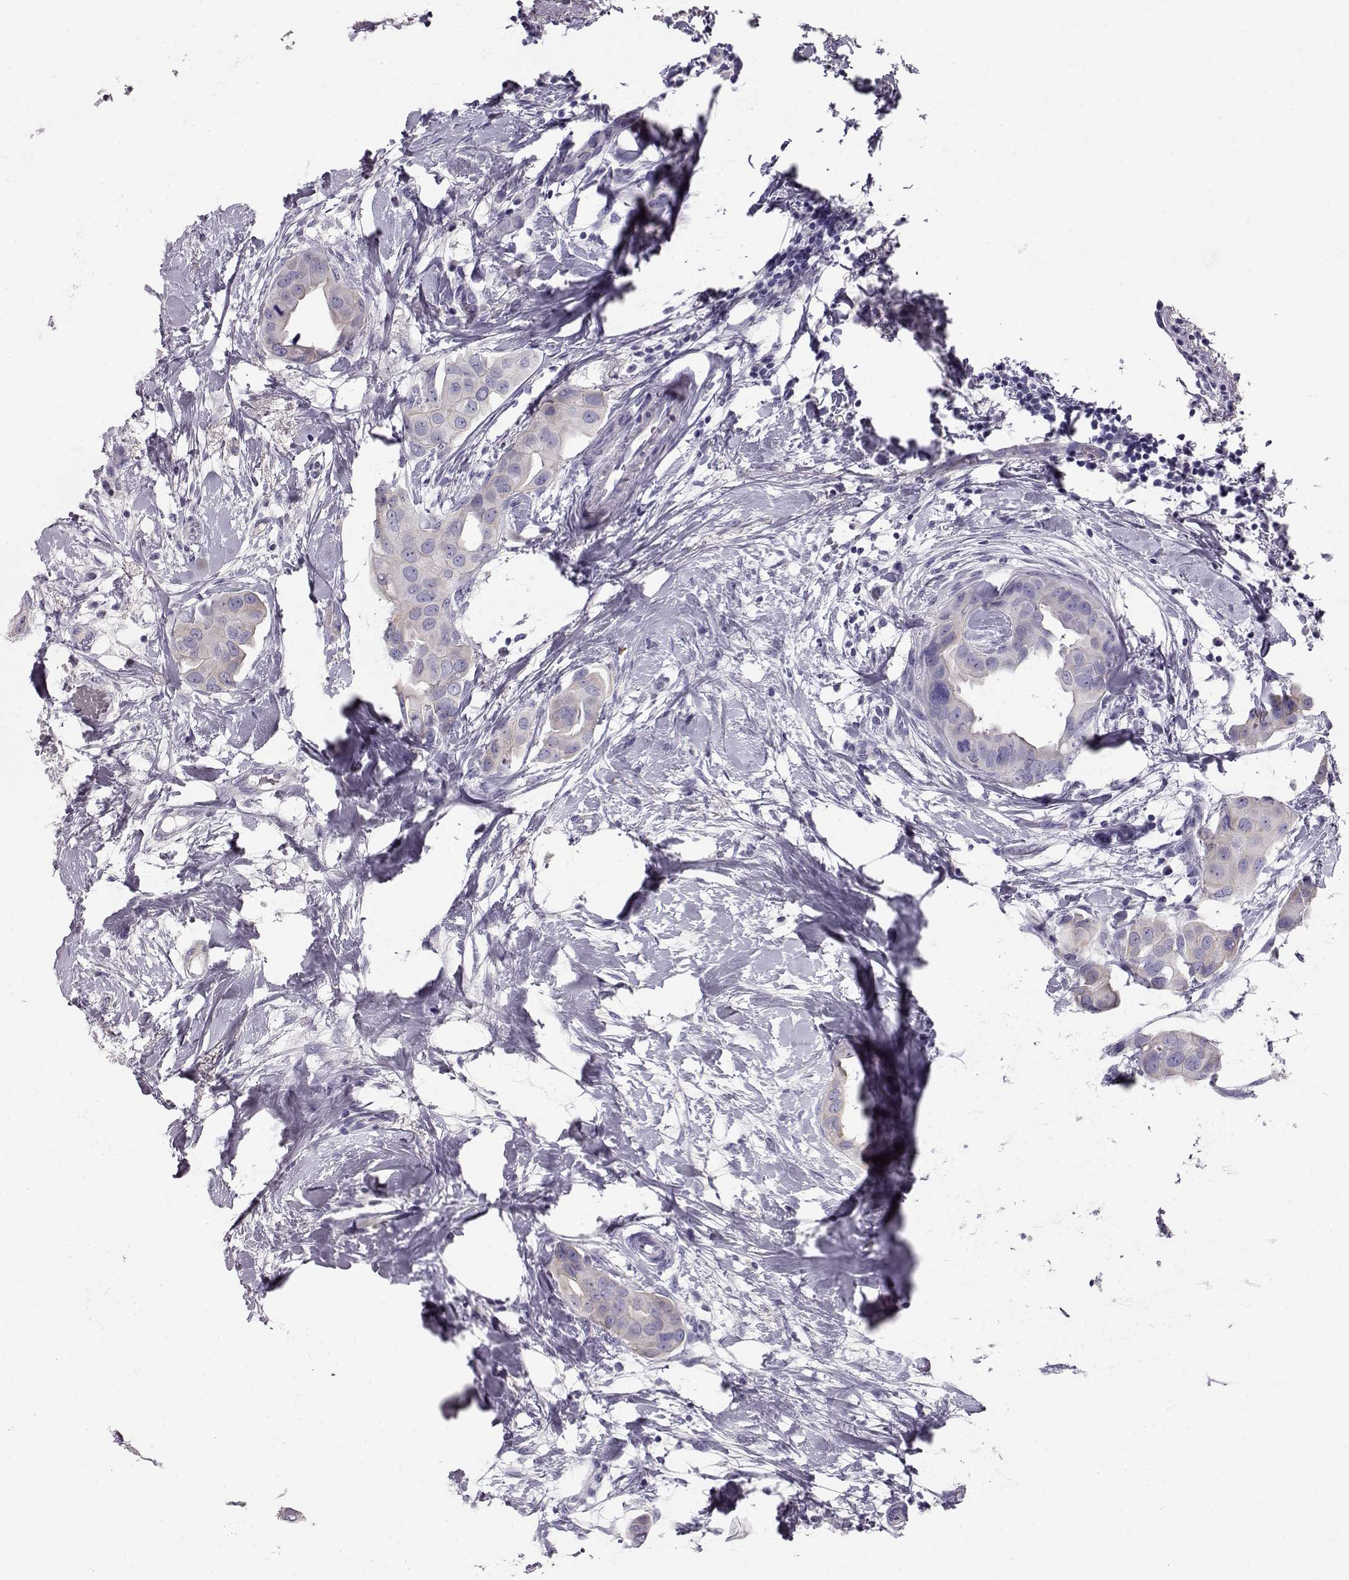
{"staining": {"intensity": "negative", "quantity": "none", "location": "none"}, "tissue": "breast cancer", "cell_type": "Tumor cells", "image_type": "cancer", "snomed": [{"axis": "morphology", "description": "Normal tissue, NOS"}, {"axis": "morphology", "description": "Duct carcinoma"}, {"axis": "topography", "description": "Breast"}], "caption": "There is no significant staining in tumor cells of breast intraductal carcinoma.", "gene": "GPR26", "patient": {"sex": "female", "age": 40}}